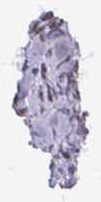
{"staining": {"intensity": "moderate", "quantity": "25%-75%", "location": "nuclear"}, "tissue": "ovarian cancer", "cell_type": "Tumor cells", "image_type": "cancer", "snomed": [{"axis": "morphology", "description": "Cystadenocarcinoma, mucinous, NOS"}, {"axis": "topography", "description": "Ovary"}], "caption": "This is a micrograph of IHC staining of ovarian mucinous cystadenocarcinoma, which shows moderate expression in the nuclear of tumor cells.", "gene": "BCAS2", "patient": {"sex": "female", "age": 61}}